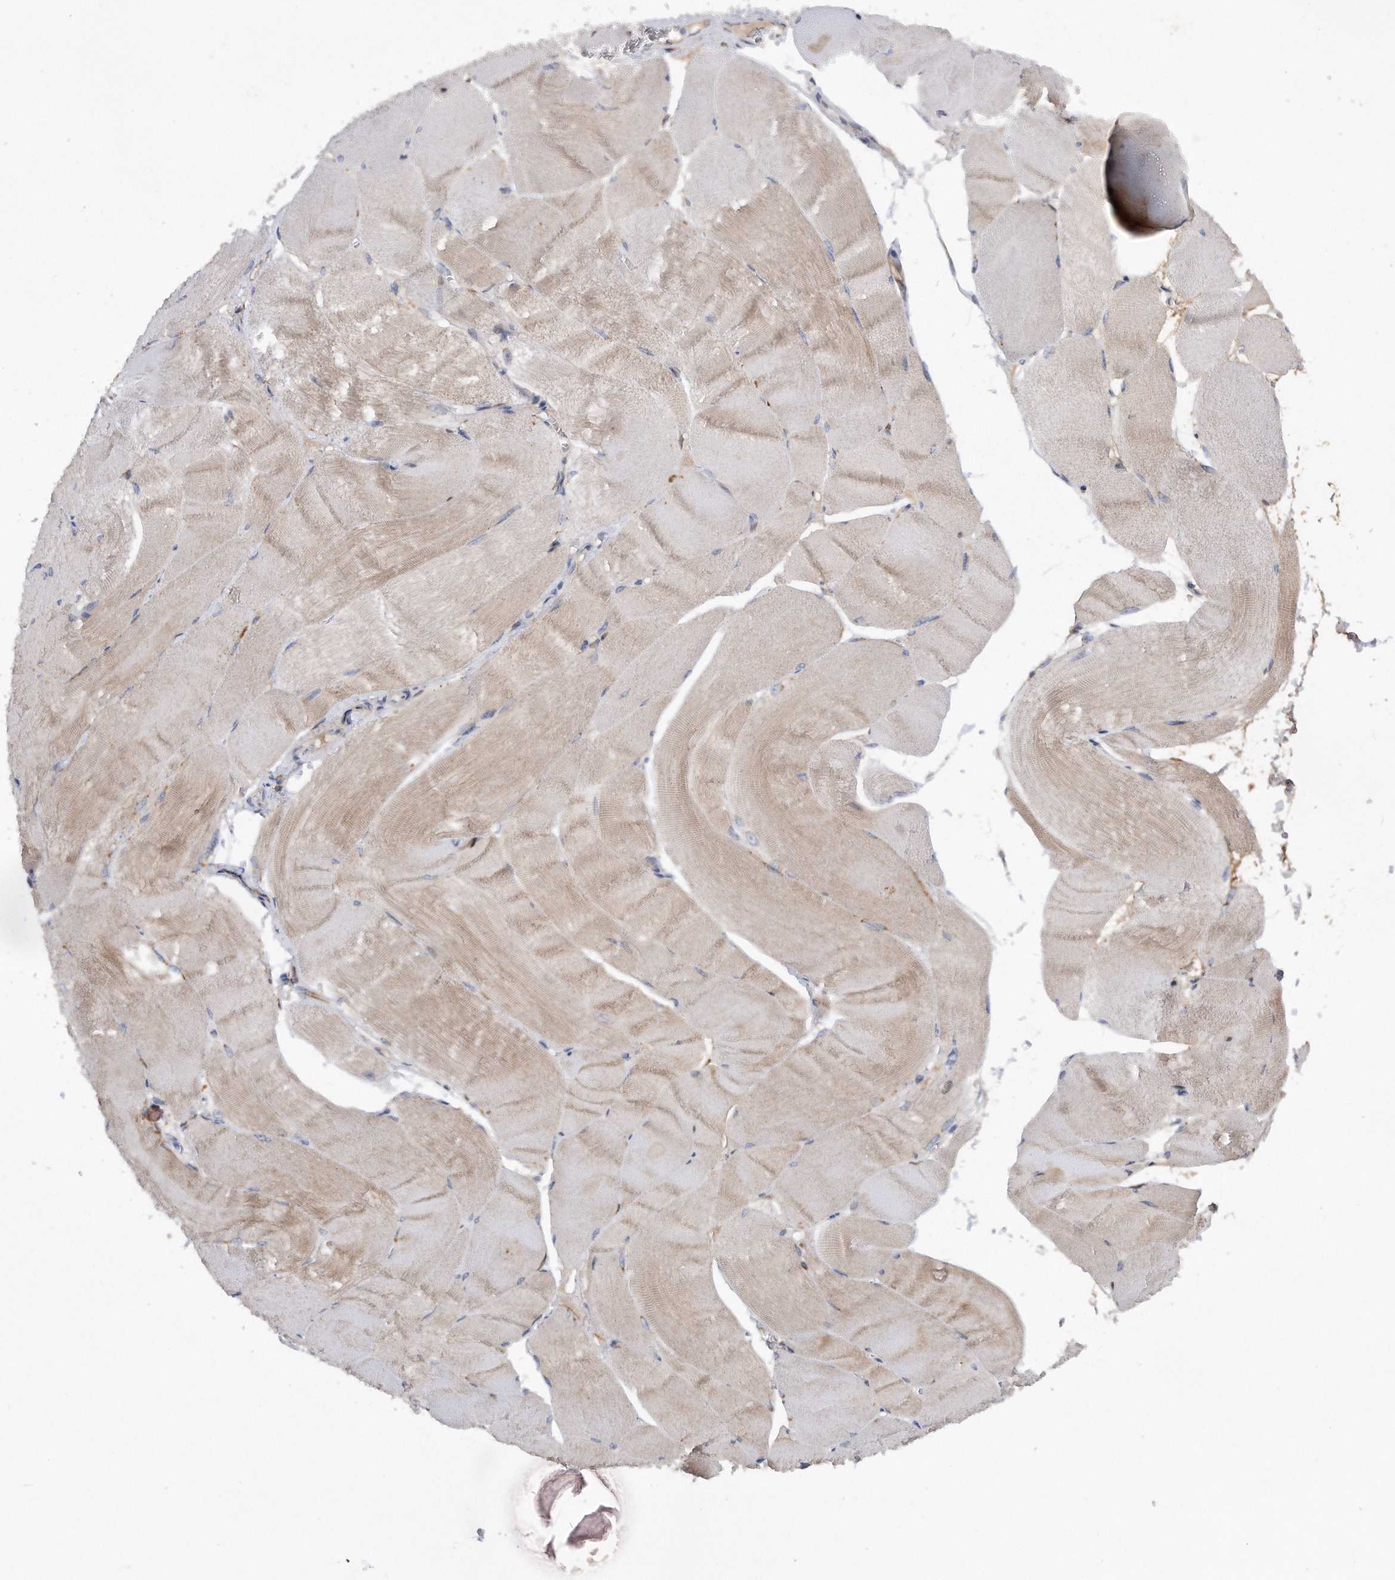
{"staining": {"intensity": "weak", "quantity": "<25%", "location": "cytoplasmic/membranous"}, "tissue": "skeletal muscle", "cell_type": "Myocytes", "image_type": "normal", "snomed": [{"axis": "morphology", "description": "Normal tissue, NOS"}, {"axis": "morphology", "description": "Basal cell carcinoma"}, {"axis": "topography", "description": "Skeletal muscle"}], "caption": "A high-resolution micrograph shows immunohistochemistry (IHC) staining of benign skeletal muscle, which reveals no significant expression in myocytes.", "gene": "CDH12", "patient": {"sex": "female", "age": 64}}